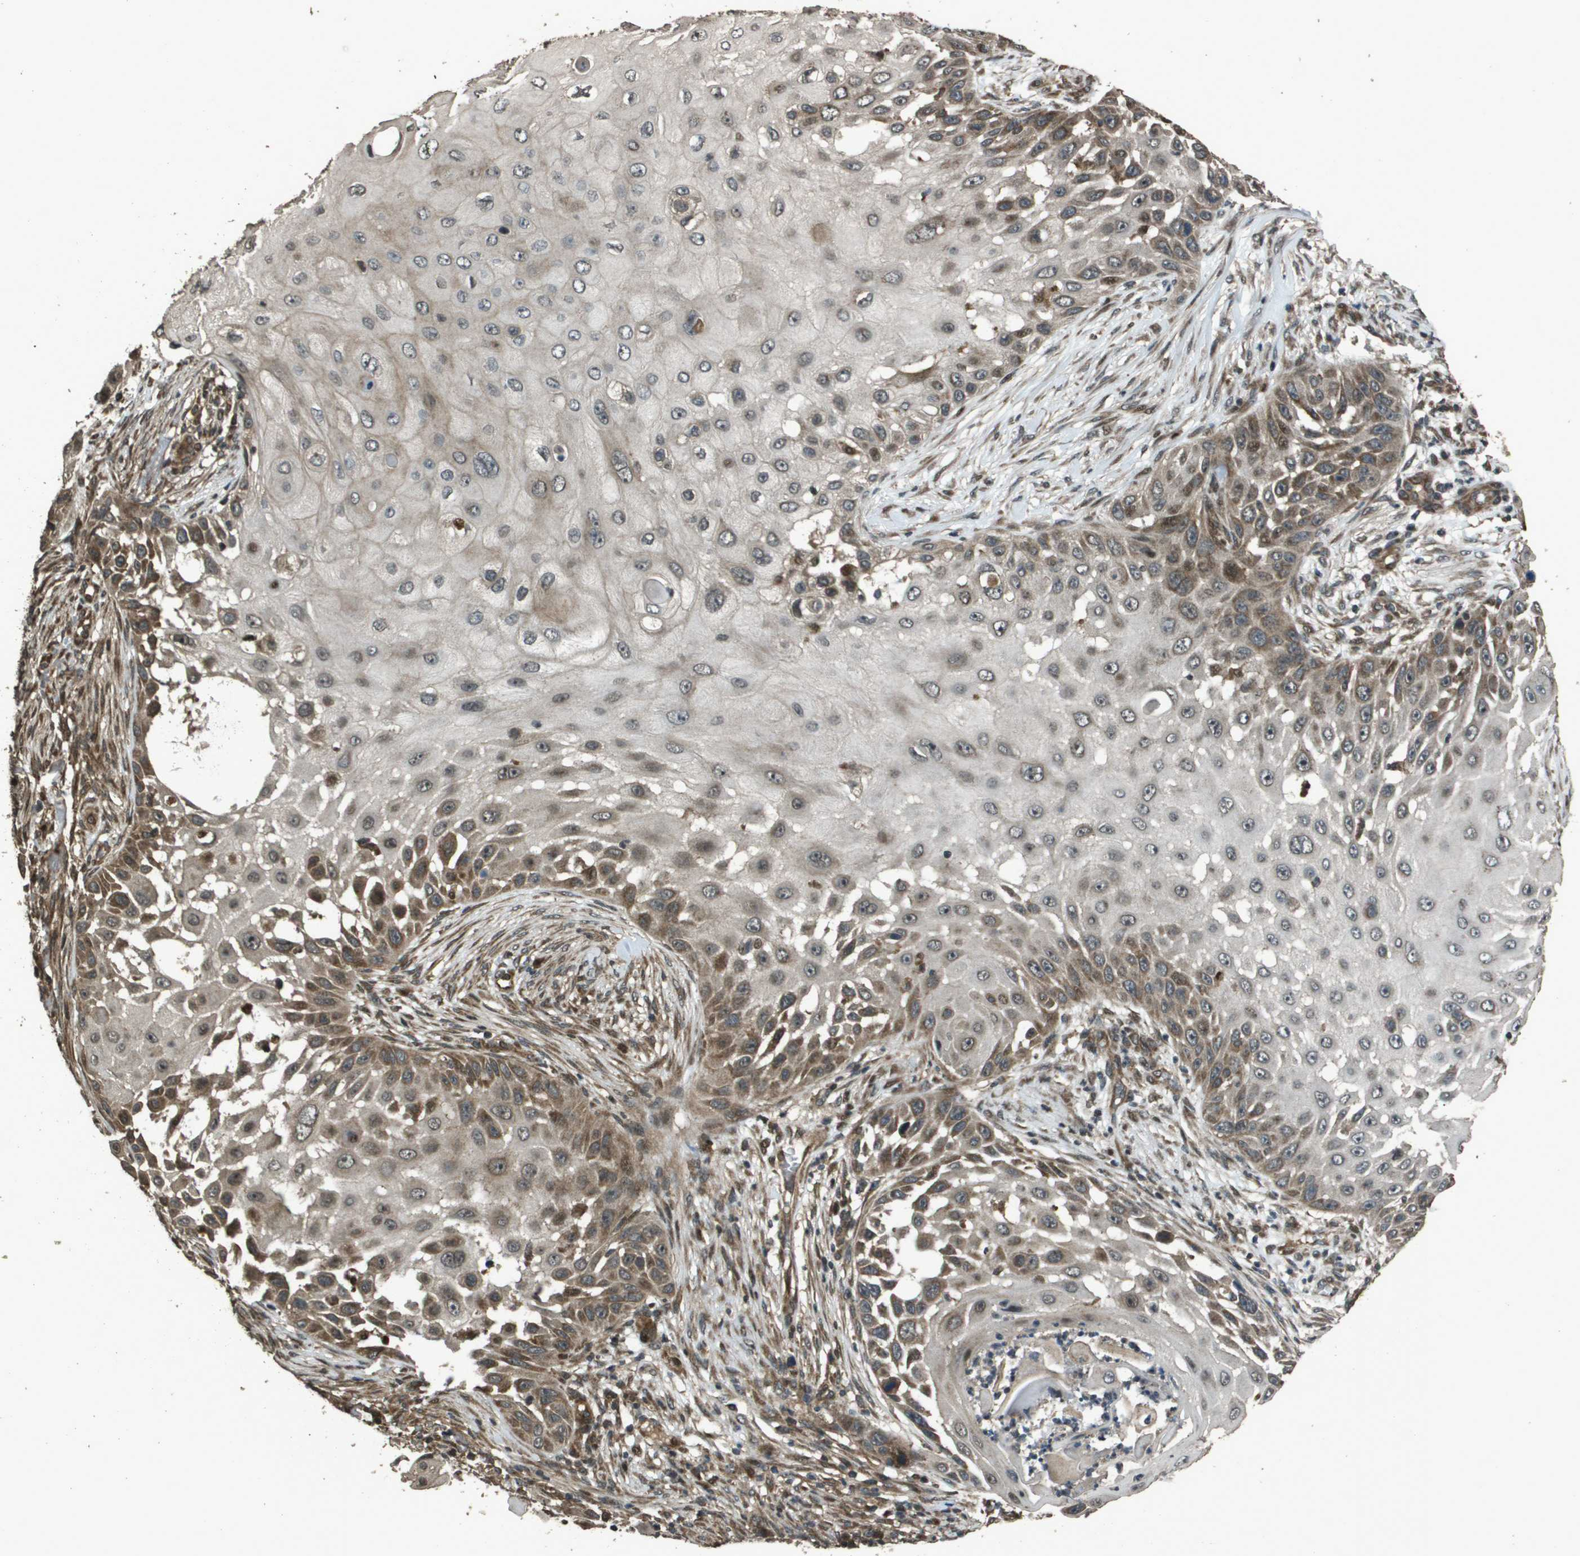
{"staining": {"intensity": "moderate", "quantity": "25%-75%", "location": "cytoplasmic/membranous"}, "tissue": "skin cancer", "cell_type": "Tumor cells", "image_type": "cancer", "snomed": [{"axis": "morphology", "description": "Squamous cell carcinoma, NOS"}, {"axis": "topography", "description": "Skin"}], "caption": "About 25%-75% of tumor cells in skin cancer display moderate cytoplasmic/membranous protein staining as visualized by brown immunohistochemical staining.", "gene": "FIG4", "patient": {"sex": "female", "age": 44}}